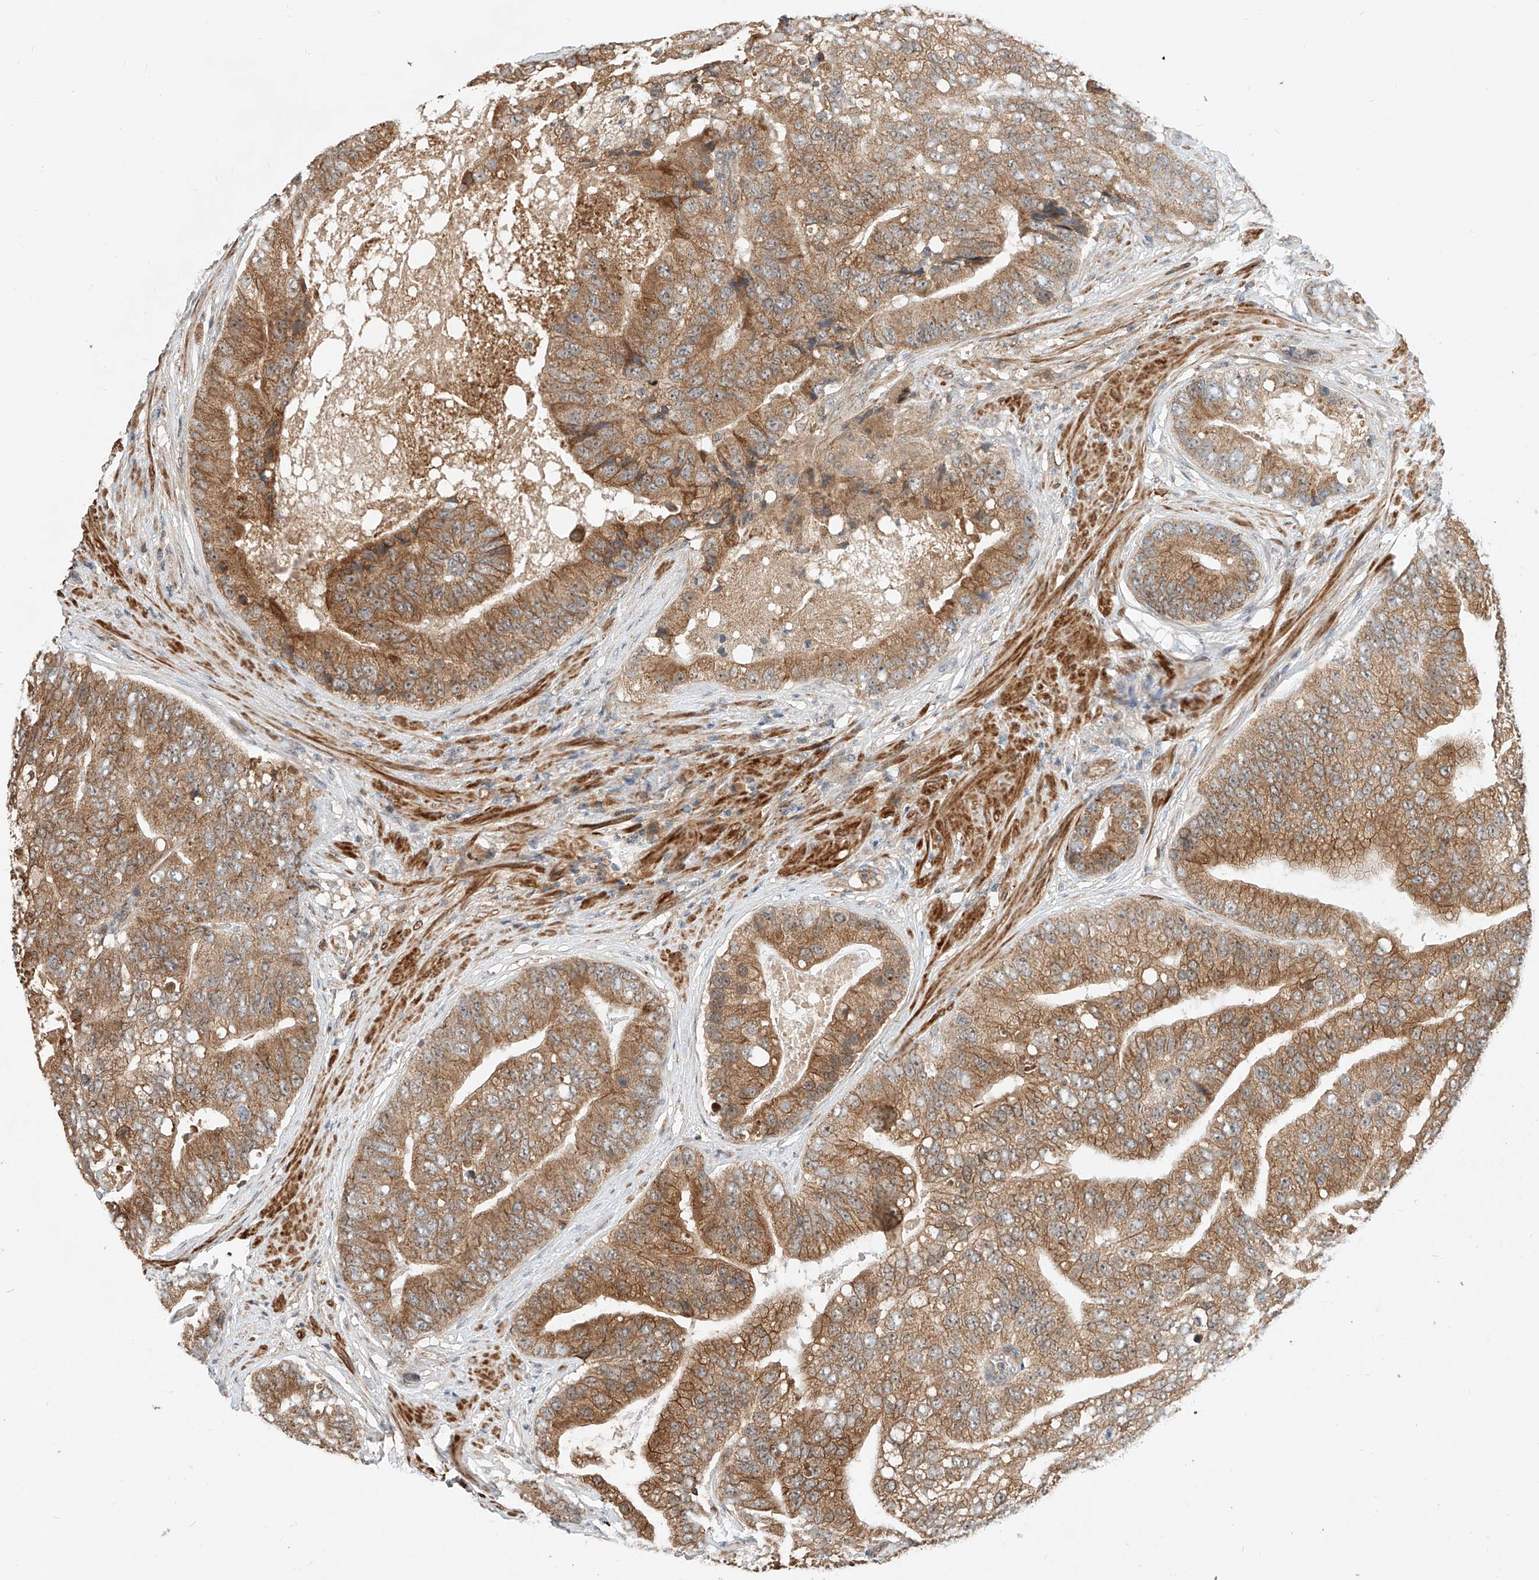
{"staining": {"intensity": "moderate", "quantity": ">75%", "location": "cytoplasmic/membranous"}, "tissue": "prostate cancer", "cell_type": "Tumor cells", "image_type": "cancer", "snomed": [{"axis": "morphology", "description": "Adenocarcinoma, High grade"}, {"axis": "topography", "description": "Prostate"}], "caption": "The photomicrograph shows immunohistochemical staining of prostate adenocarcinoma (high-grade). There is moderate cytoplasmic/membranous expression is present in about >75% of tumor cells. Immunohistochemistry stains the protein of interest in brown and the nuclei are stained blue.", "gene": "CPAMD8", "patient": {"sex": "male", "age": 70}}